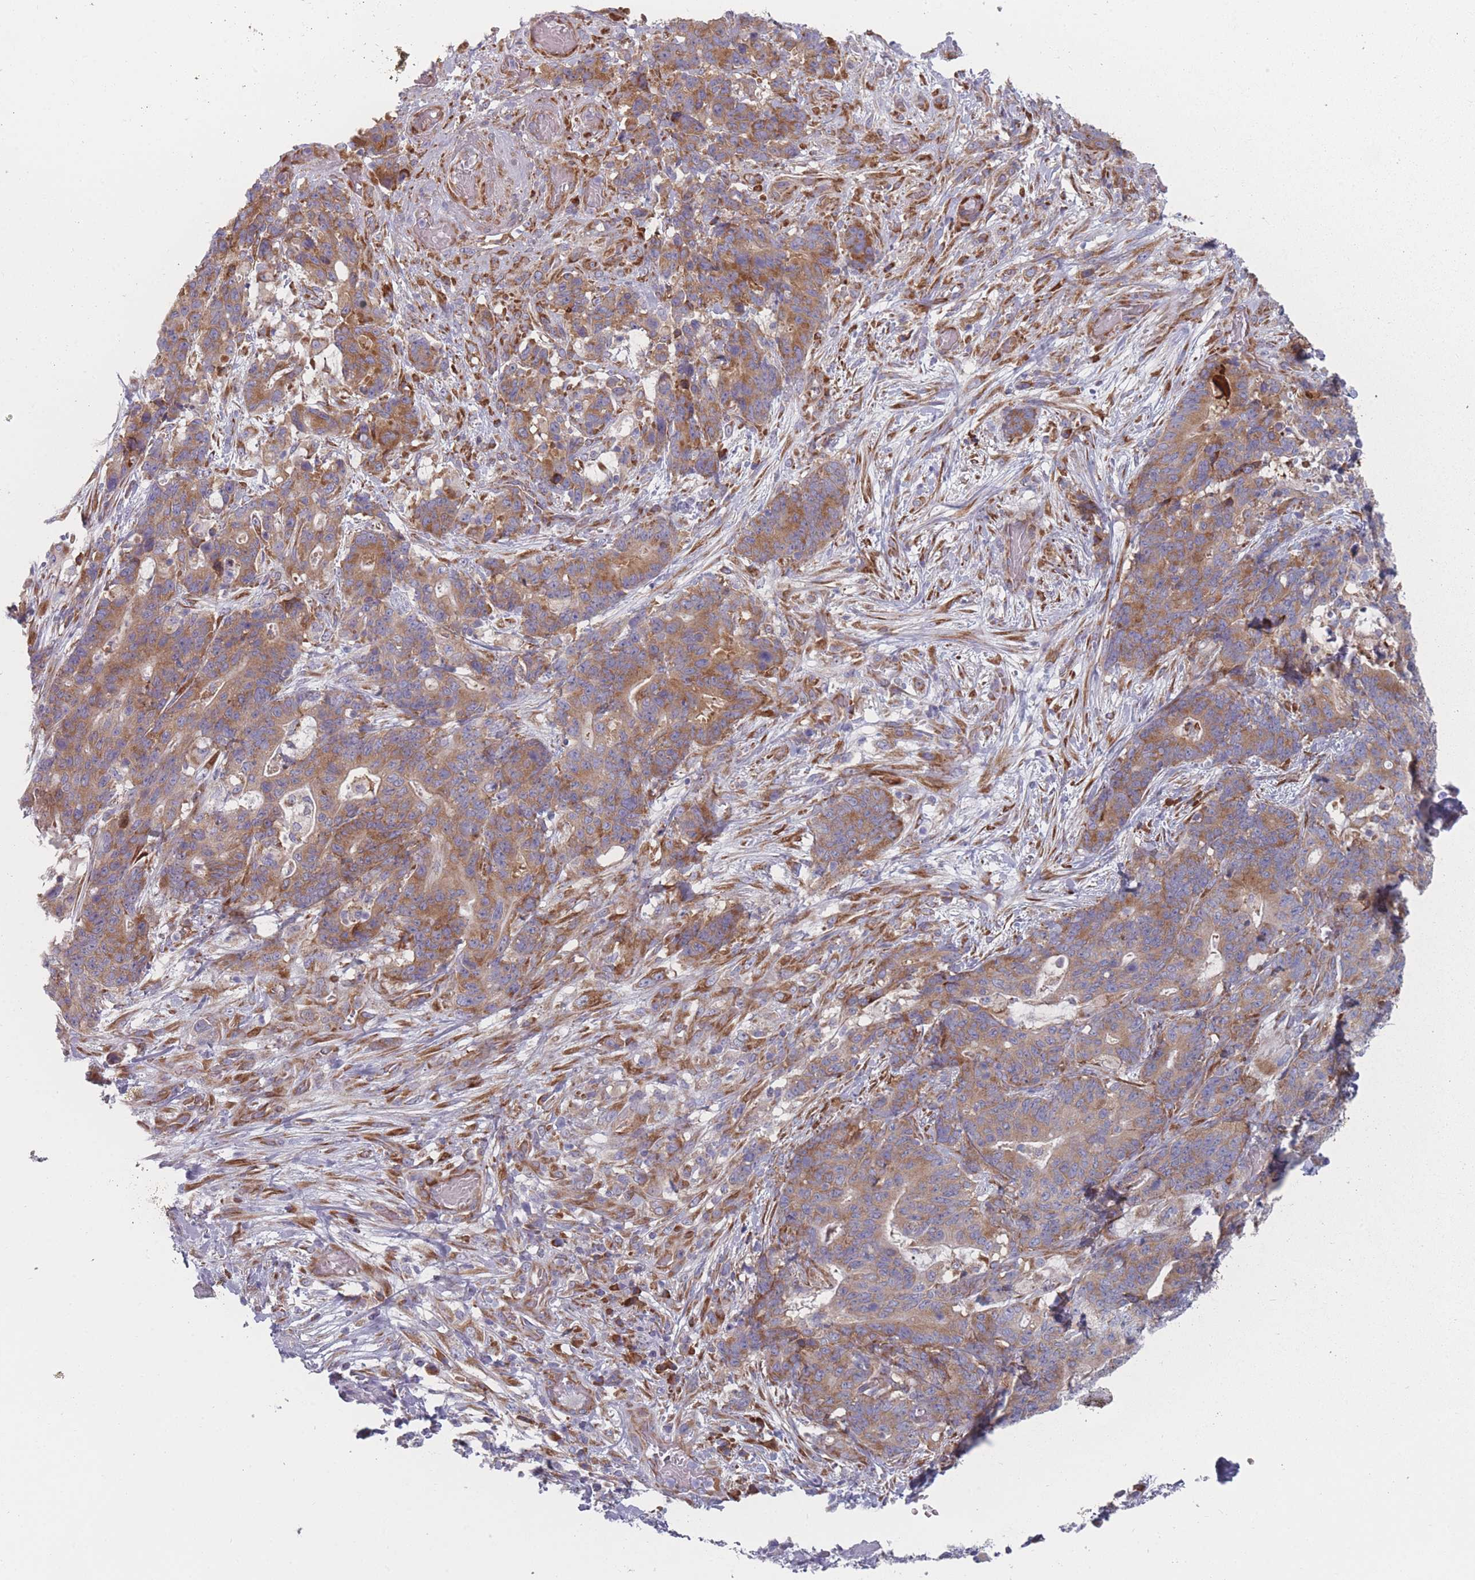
{"staining": {"intensity": "moderate", "quantity": ">75%", "location": "cytoplasmic/membranous"}, "tissue": "stomach cancer", "cell_type": "Tumor cells", "image_type": "cancer", "snomed": [{"axis": "morphology", "description": "Normal tissue, NOS"}, {"axis": "morphology", "description": "Adenocarcinoma, NOS"}, {"axis": "topography", "description": "Stomach"}], "caption": "A micrograph of stomach cancer (adenocarcinoma) stained for a protein displays moderate cytoplasmic/membranous brown staining in tumor cells.", "gene": "CACNG5", "patient": {"sex": "female", "age": 64}}